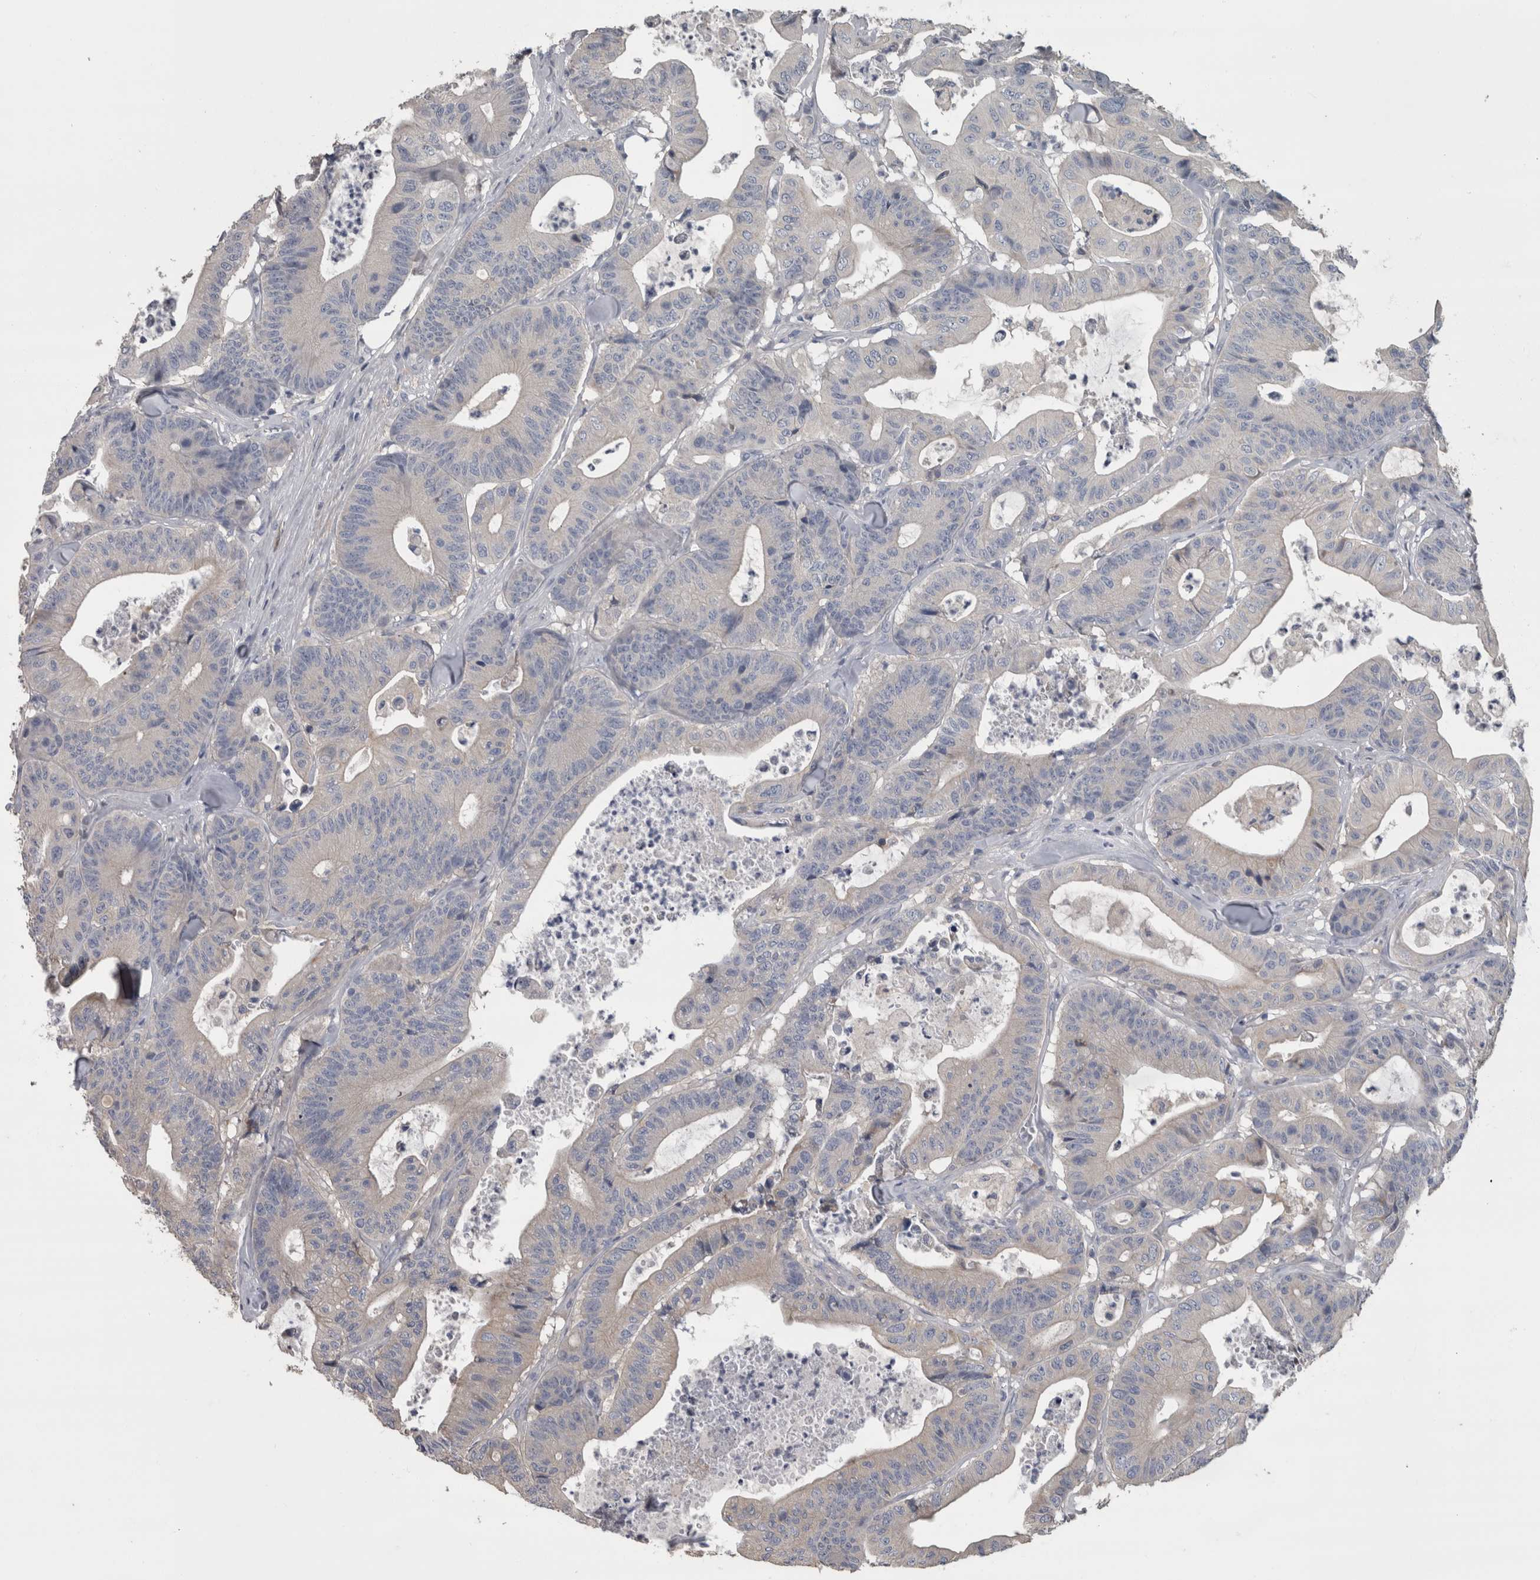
{"staining": {"intensity": "negative", "quantity": "none", "location": "none"}, "tissue": "colorectal cancer", "cell_type": "Tumor cells", "image_type": "cancer", "snomed": [{"axis": "morphology", "description": "Adenocarcinoma, NOS"}, {"axis": "topography", "description": "Colon"}], "caption": "Image shows no protein positivity in tumor cells of colorectal cancer tissue. (DAB immunohistochemistry with hematoxylin counter stain).", "gene": "EFEMP2", "patient": {"sex": "female", "age": 84}}